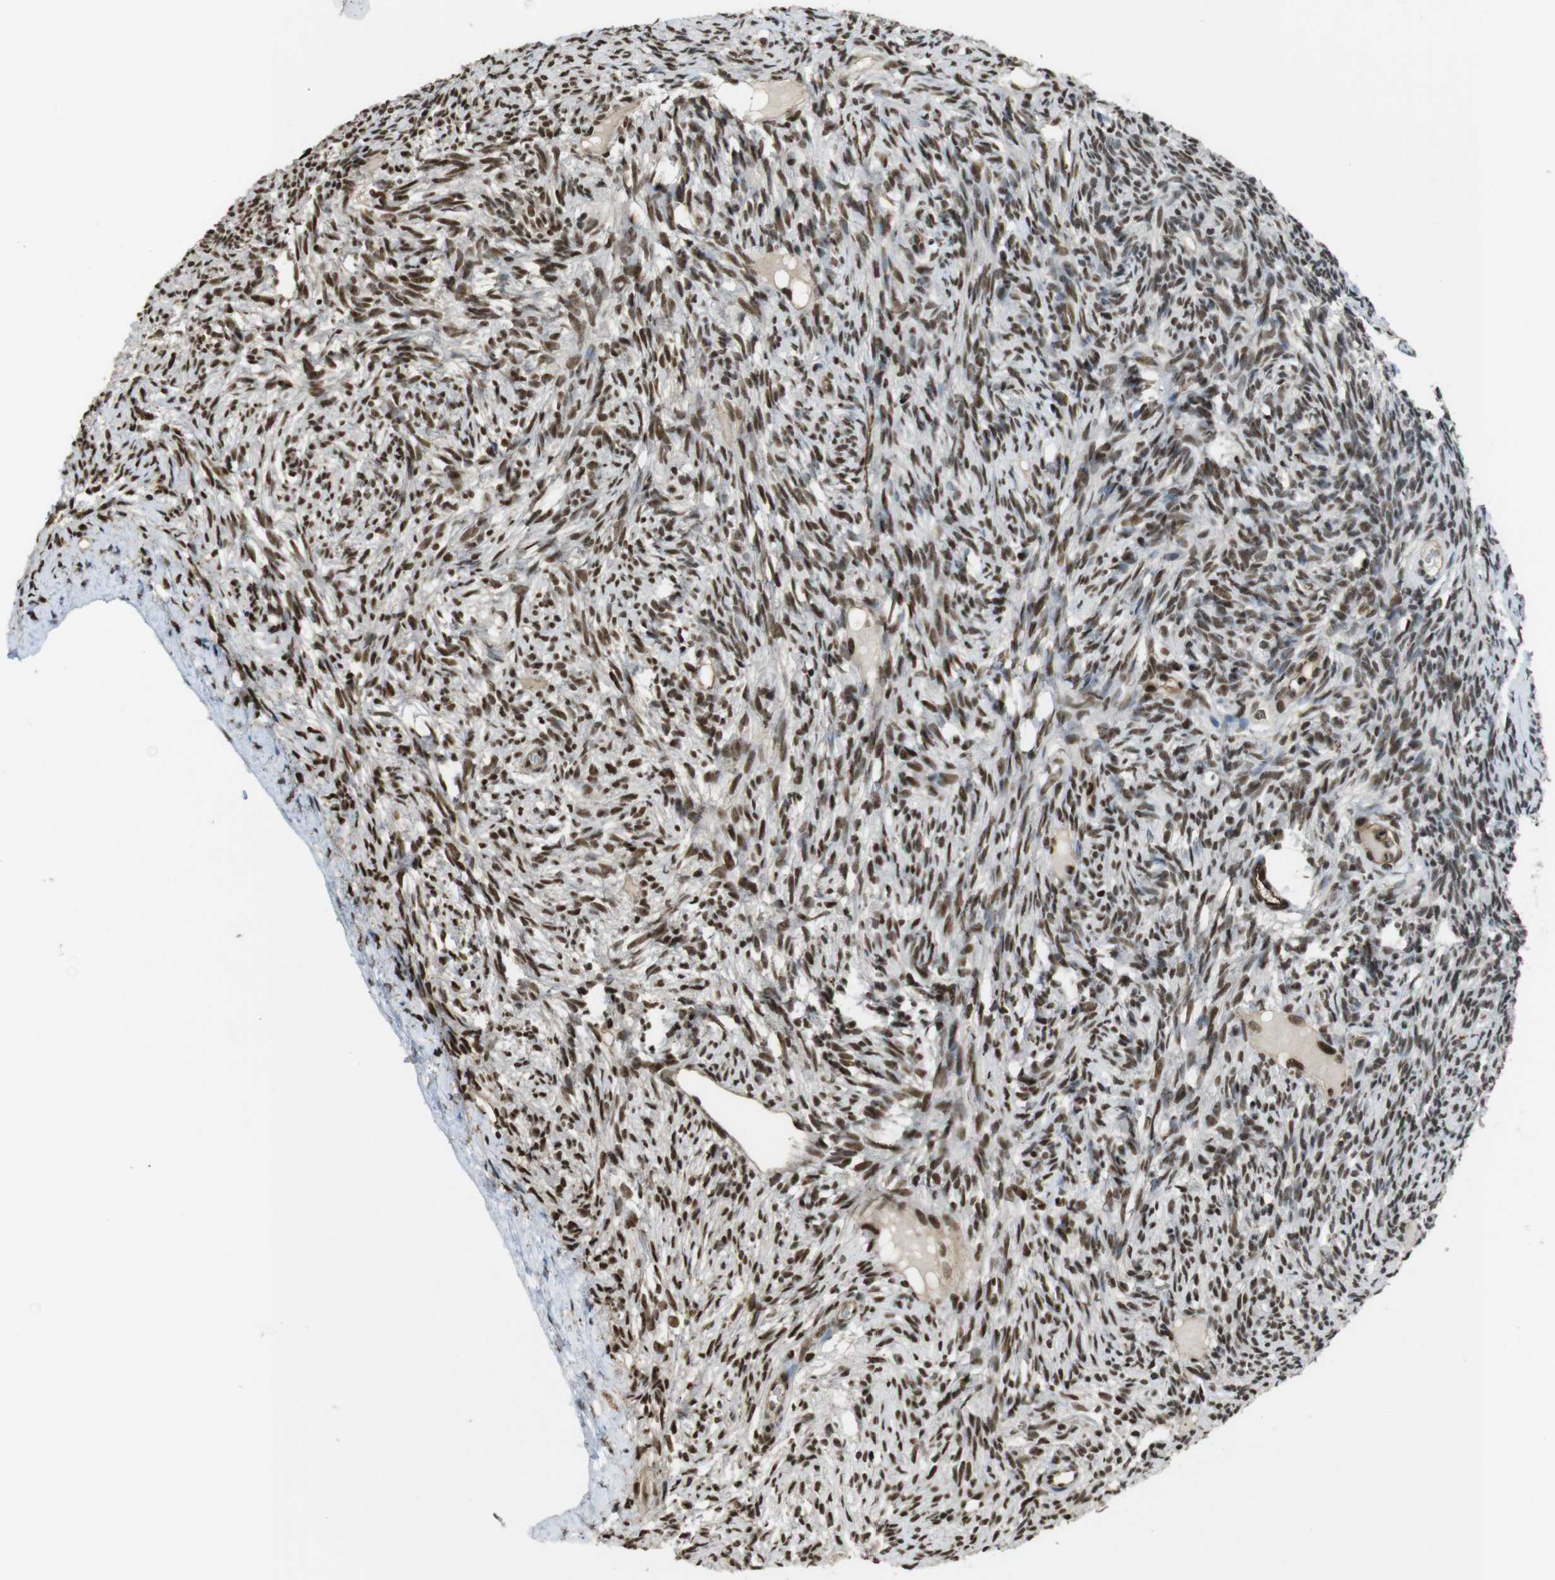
{"staining": {"intensity": "strong", "quantity": ">75%", "location": "cytoplasmic/membranous,nuclear"}, "tissue": "ovary", "cell_type": "Follicle cells", "image_type": "normal", "snomed": [{"axis": "morphology", "description": "Normal tissue, NOS"}, {"axis": "topography", "description": "Ovary"}], "caption": "DAB immunohistochemical staining of unremarkable human ovary exhibits strong cytoplasmic/membranous,nuclear protein expression in approximately >75% of follicle cells.", "gene": "CSNK2B", "patient": {"sex": "female", "age": 33}}